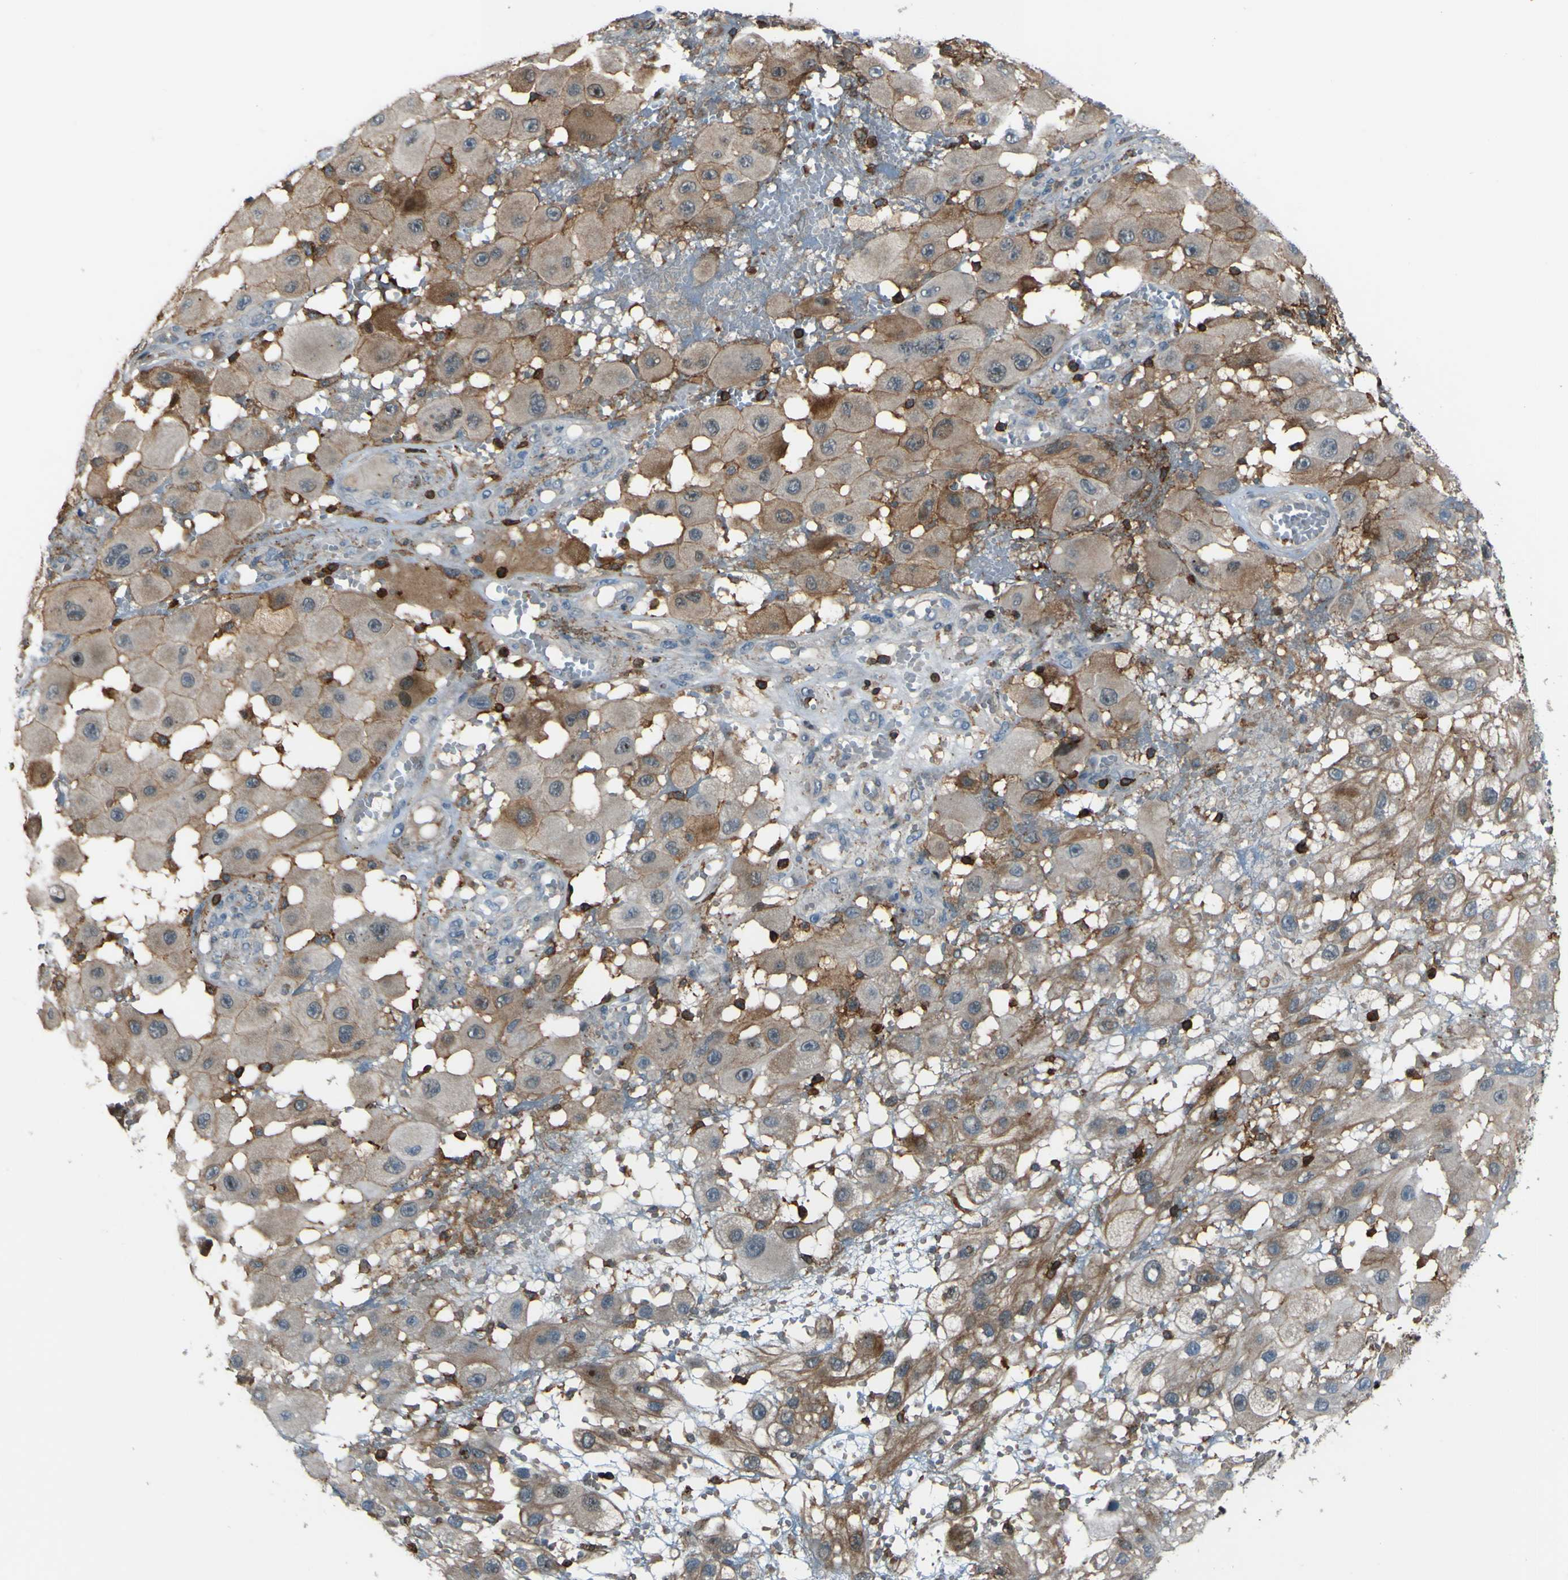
{"staining": {"intensity": "weak", "quantity": ">75%", "location": "cytoplasmic/membranous"}, "tissue": "melanoma", "cell_type": "Tumor cells", "image_type": "cancer", "snomed": [{"axis": "morphology", "description": "Malignant melanoma, NOS"}, {"axis": "topography", "description": "Skin"}], "caption": "The immunohistochemical stain highlights weak cytoplasmic/membranous positivity in tumor cells of malignant melanoma tissue.", "gene": "PCDHB5", "patient": {"sex": "female", "age": 81}}